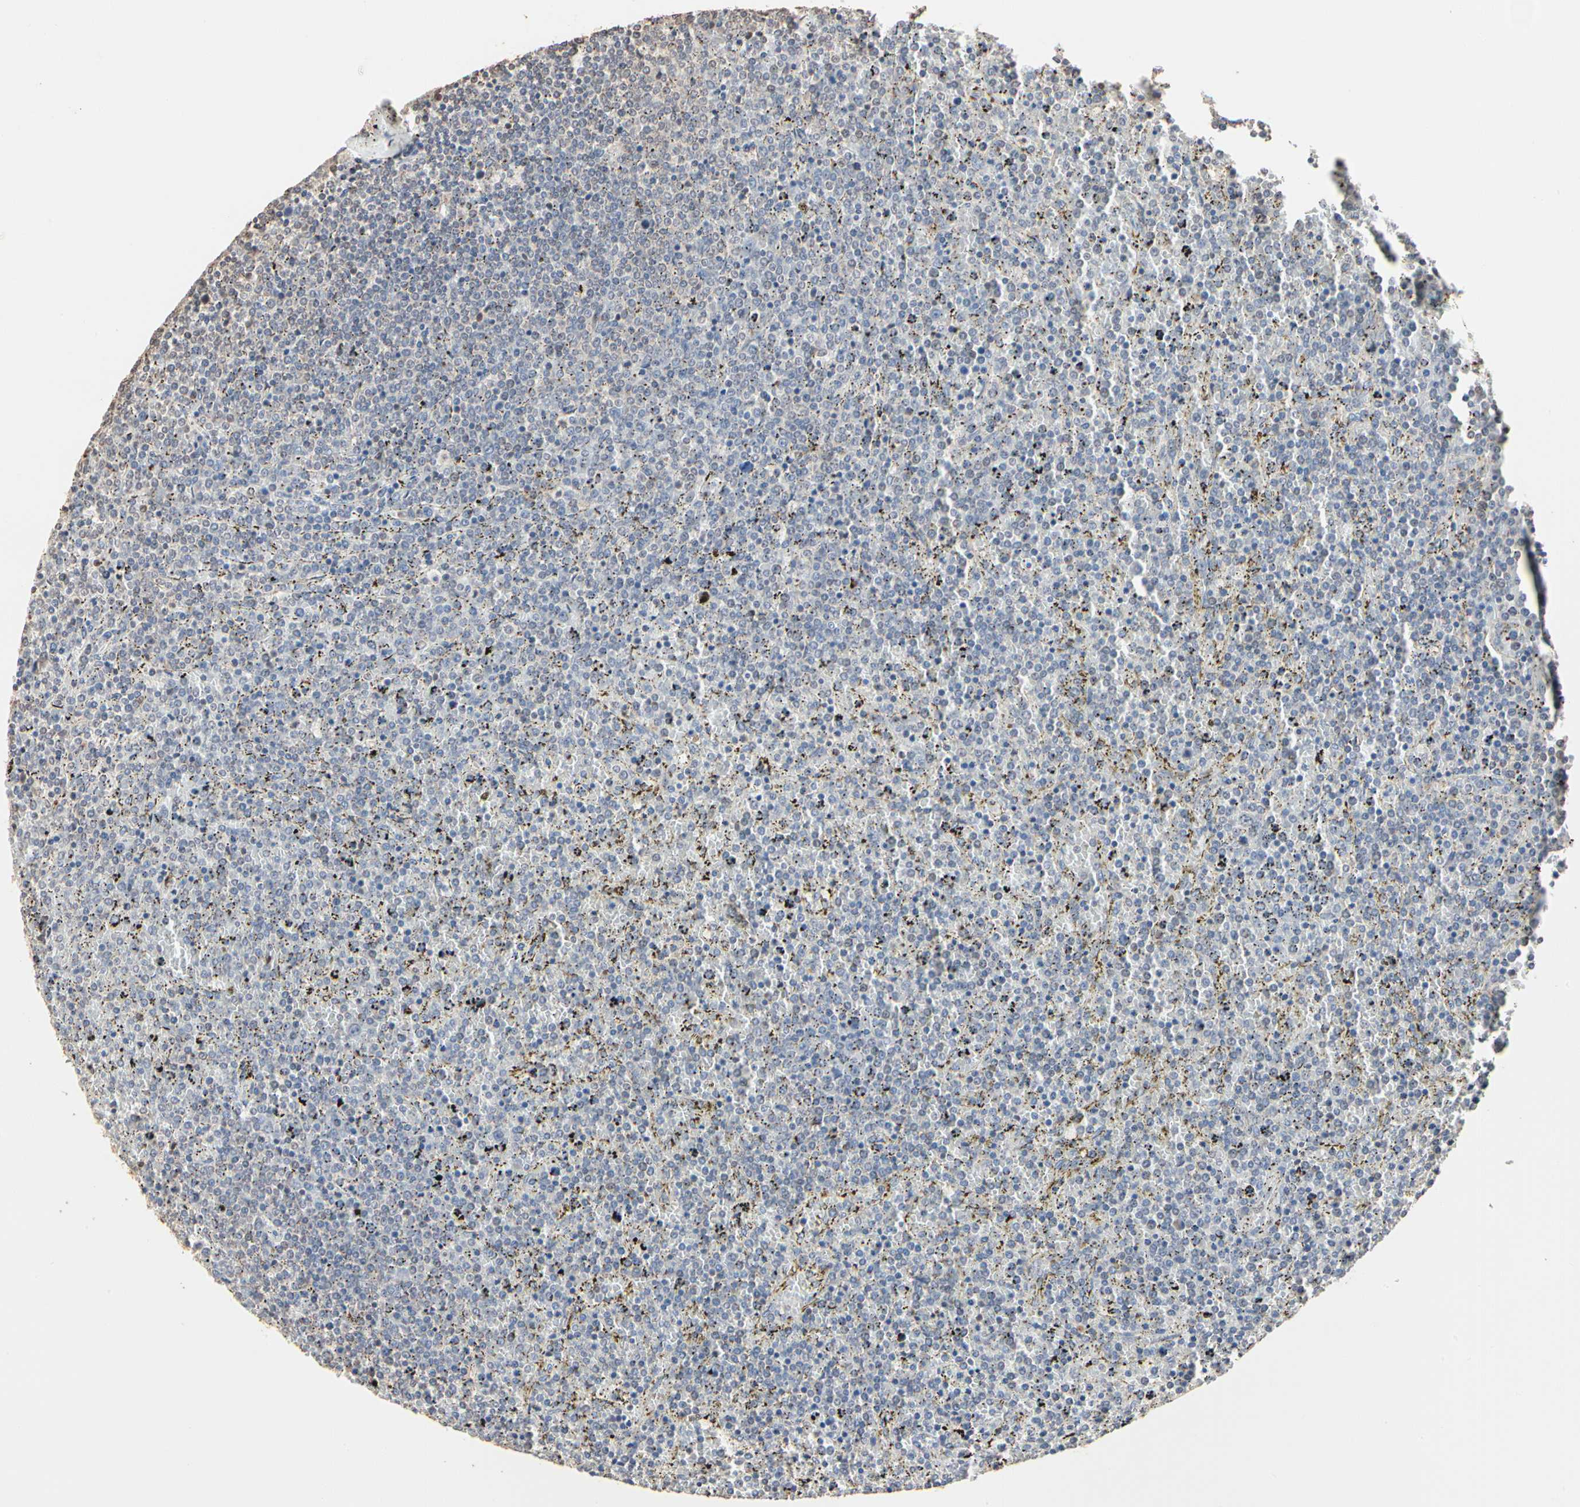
{"staining": {"intensity": "negative", "quantity": "none", "location": "none"}, "tissue": "lymphoma", "cell_type": "Tumor cells", "image_type": "cancer", "snomed": [{"axis": "morphology", "description": "Malignant lymphoma, non-Hodgkin's type, Low grade"}, {"axis": "topography", "description": "Spleen"}], "caption": "Tumor cells show no significant protein expression in lymphoma.", "gene": "TAOK1", "patient": {"sex": "female", "age": 77}}